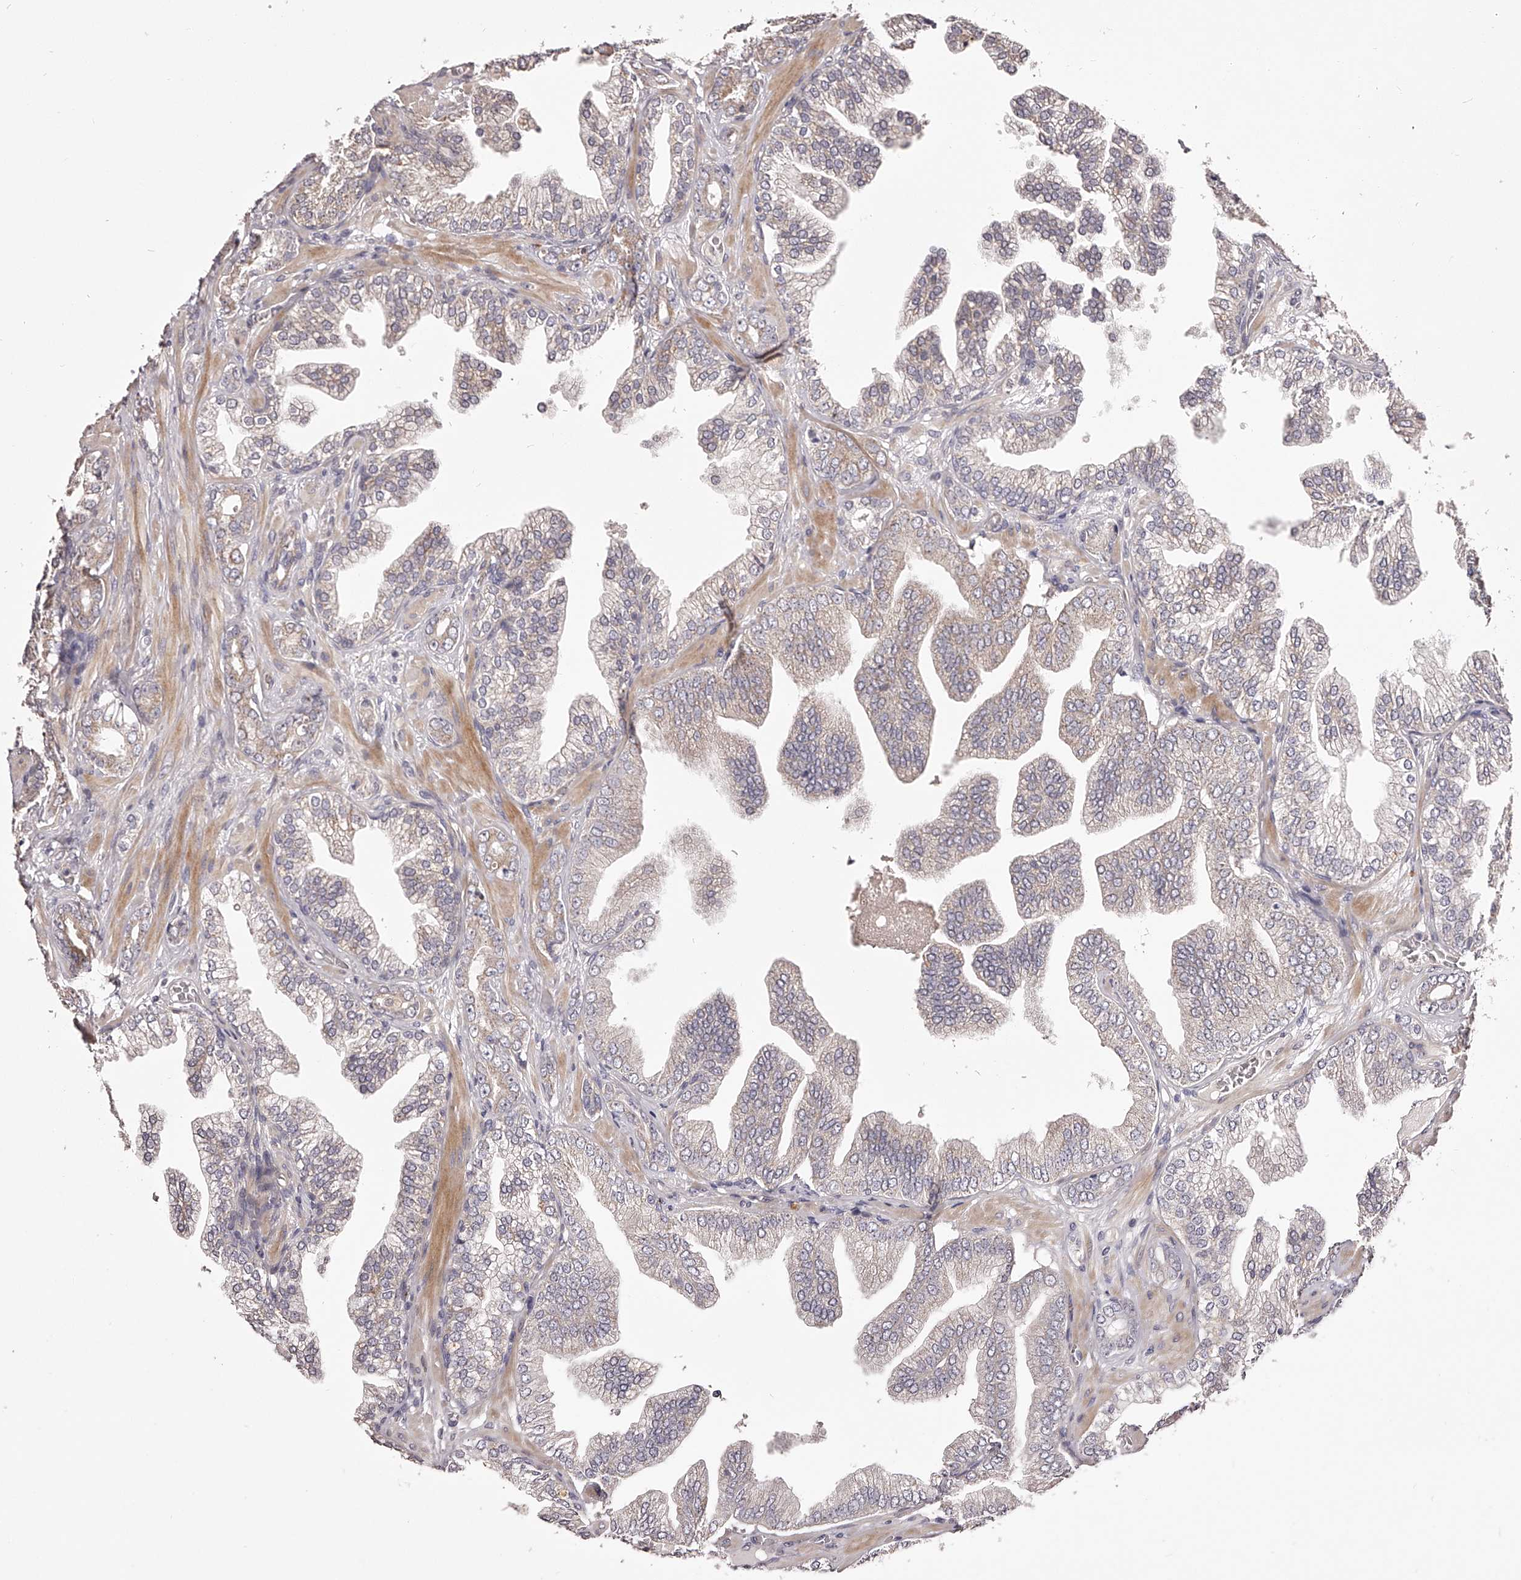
{"staining": {"intensity": "negative", "quantity": "none", "location": "none"}, "tissue": "prostate cancer", "cell_type": "Tumor cells", "image_type": "cancer", "snomed": [{"axis": "morphology", "description": "Adenocarcinoma, High grade"}, {"axis": "topography", "description": "Prostate"}], "caption": "Immunohistochemistry photomicrograph of human prostate cancer stained for a protein (brown), which exhibits no positivity in tumor cells.", "gene": "ODF2L", "patient": {"sex": "male", "age": 58}}